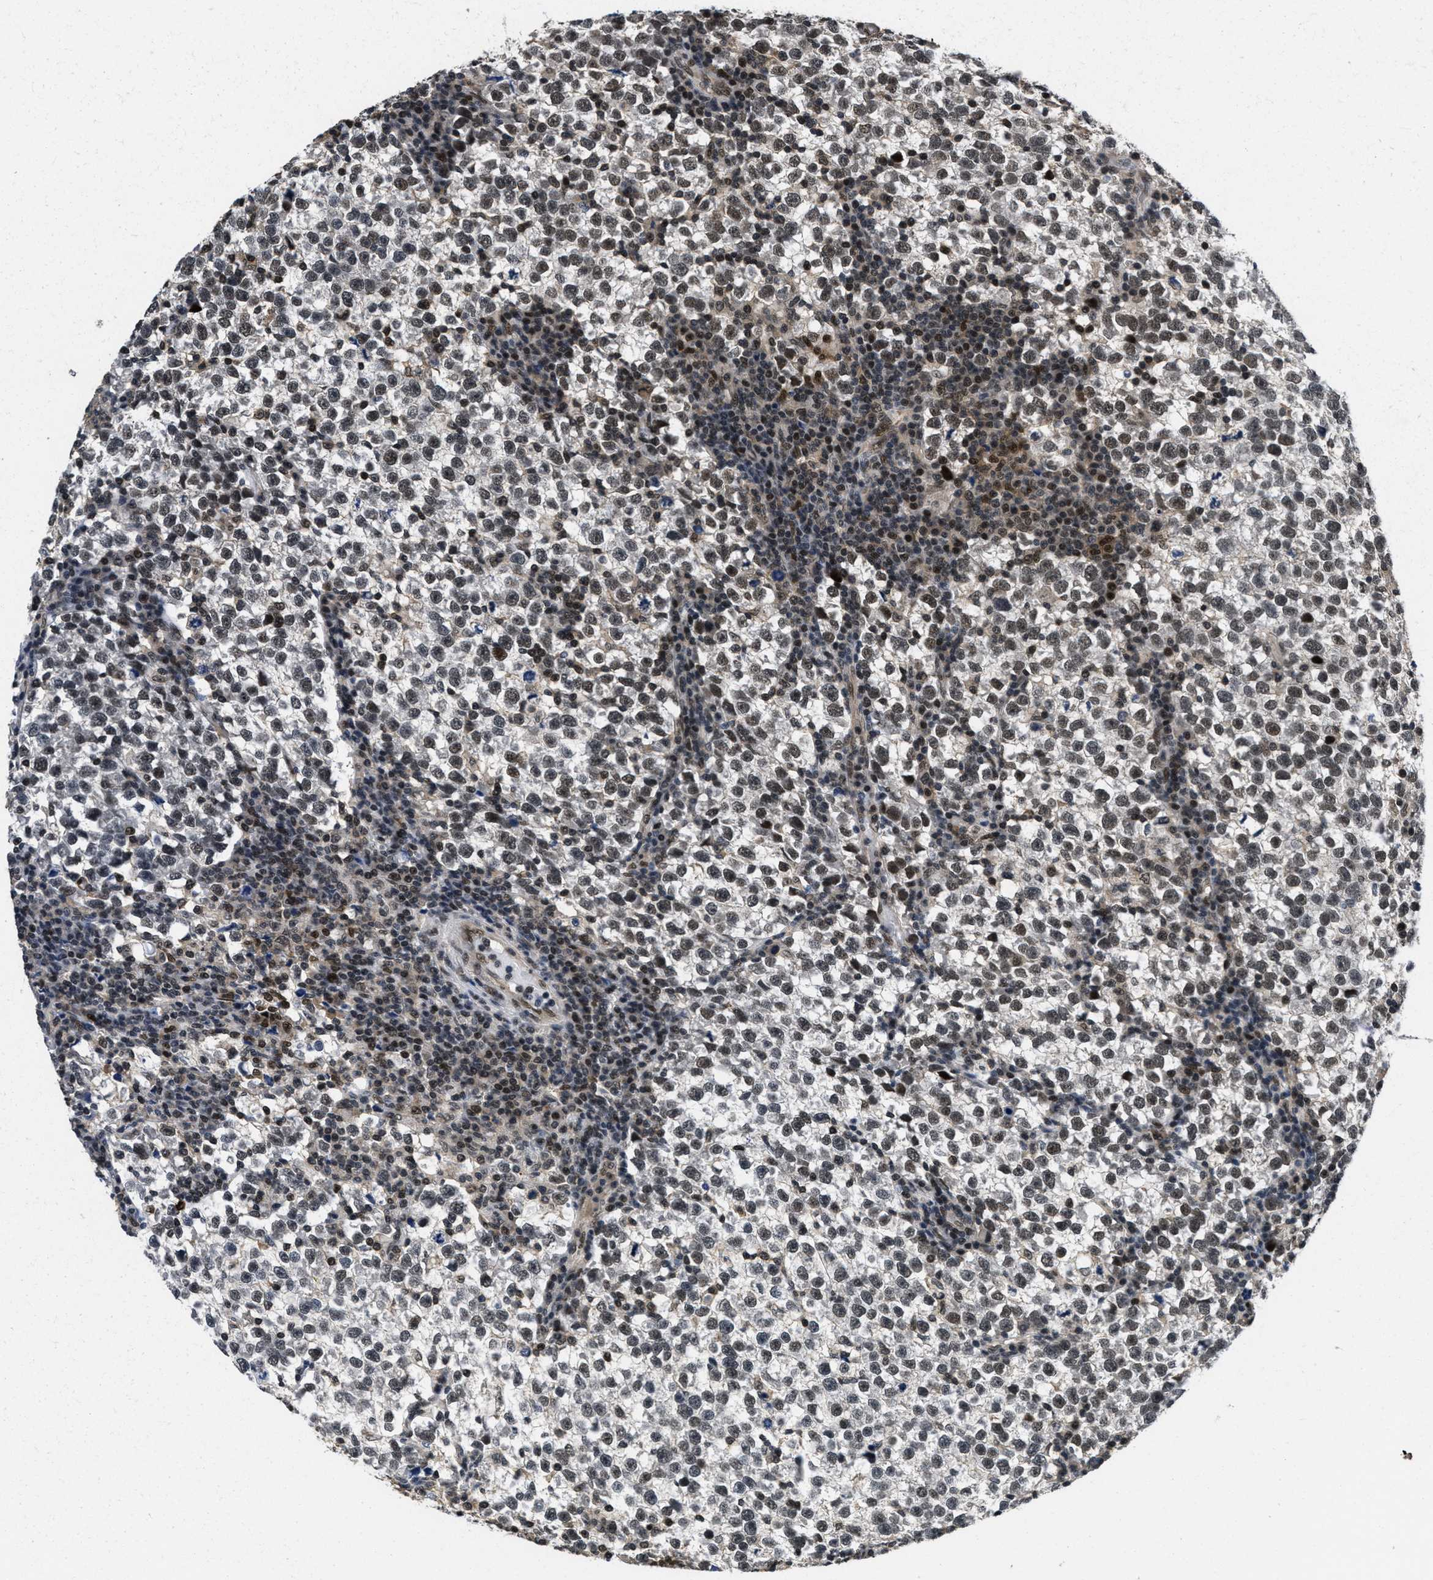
{"staining": {"intensity": "weak", "quantity": "25%-75%", "location": "nuclear"}, "tissue": "testis cancer", "cell_type": "Tumor cells", "image_type": "cancer", "snomed": [{"axis": "morphology", "description": "Normal tissue, NOS"}, {"axis": "morphology", "description": "Seminoma, NOS"}, {"axis": "topography", "description": "Testis"}], "caption": "An immunohistochemistry (IHC) photomicrograph of tumor tissue is shown. Protein staining in brown labels weak nuclear positivity in testis cancer within tumor cells.", "gene": "CUL4B", "patient": {"sex": "male", "age": 43}}